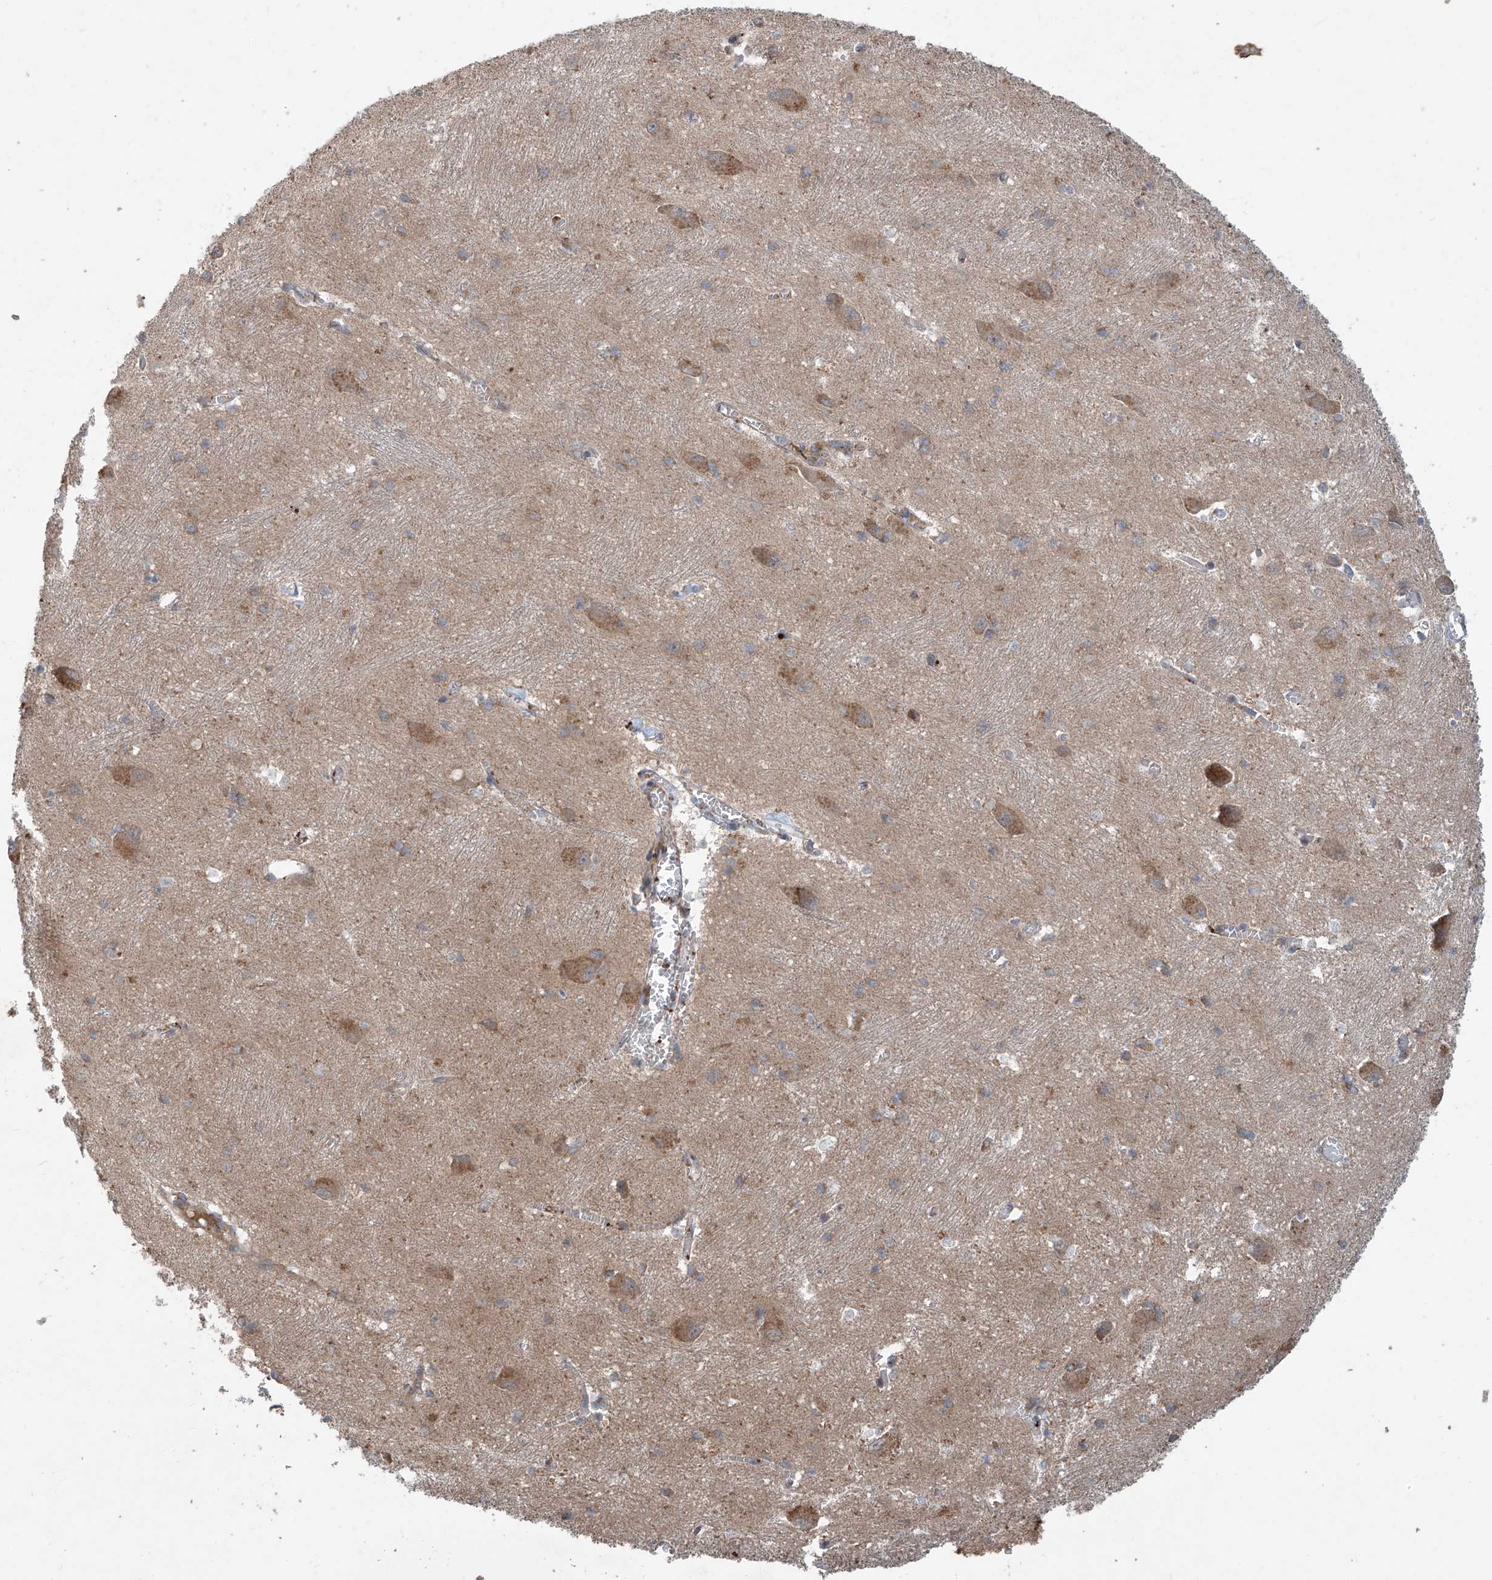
{"staining": {"intensity": "weak", "quantity": "25%-75%", "location": "cytoplasmic/membranous"}, "tissue": "caudate", "cell_type": "Glial cells", "image_type": "normal", "snomed": [{"axis": "morphology", "description": "Normal tissue, NOS"}, {"axis": "topography", "description": "Lateral ventricle wall"}], "caption": "The immunohistochemical stain shows weak cytoplasmic/membranous positivity in glial cells of normal caudate.", "gene": "ADAM23", "patient": {"sex": "male", "age": 37}}